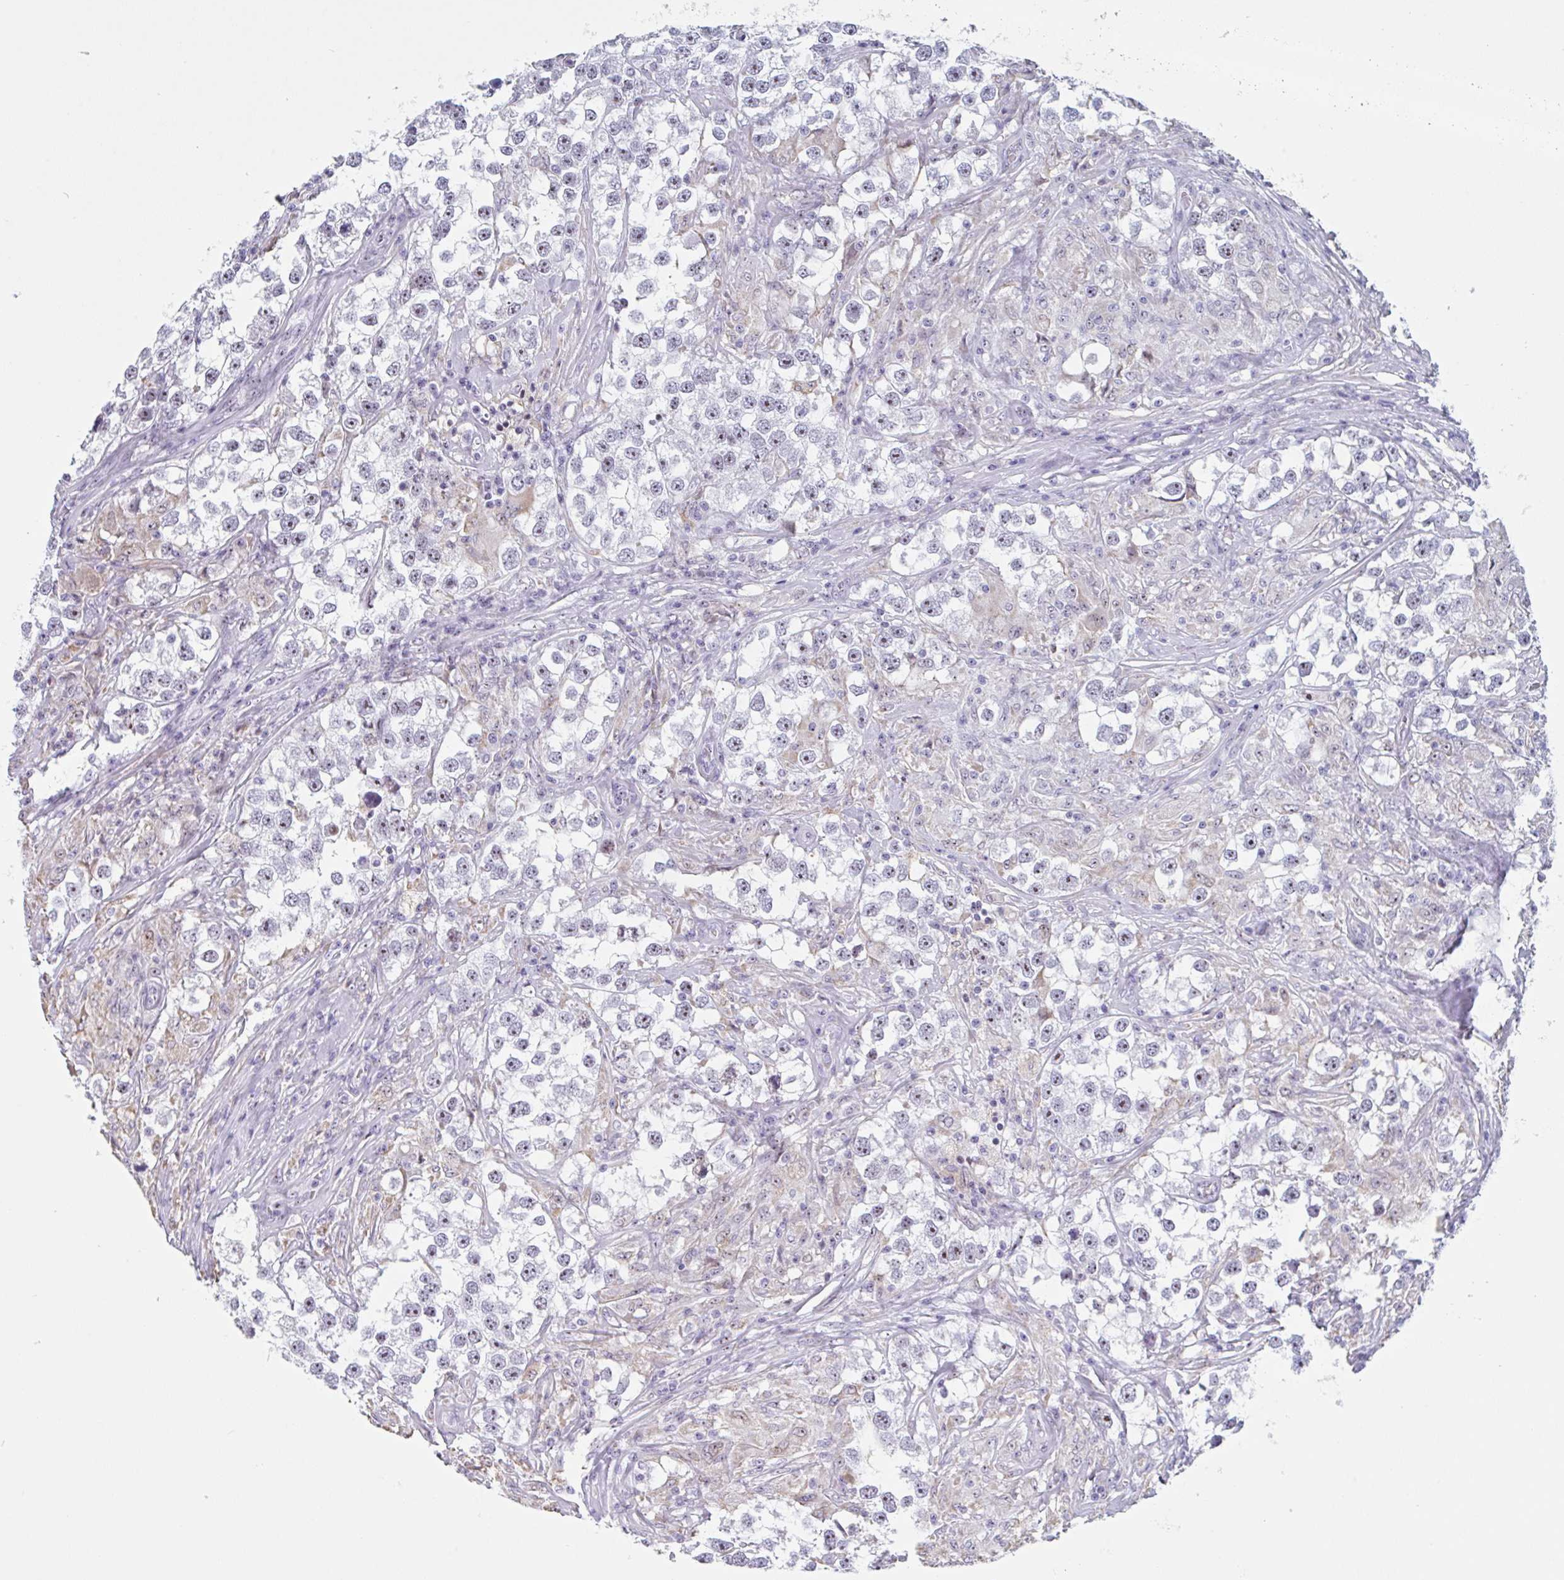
{"staining": {"intensity": "moderate", "quantity": "25%-75%", "location": "nuclear"}, "tissue": "testis cancer", "cell_type": "Tumor cells", "image_type": "cancer", "snomed": [{"axis": "morphology", "description": "Seminoma, NOS"}, {"axis": "topography", "description": "Testis"}], "caption": "IHC of human testis cancer (seminoma) displays medium levels of moderate nuclear staining in approximately 25%-75% of tumor cells.", "gene": "LENG9", "patient": {"sex": "male", "age": 46}}